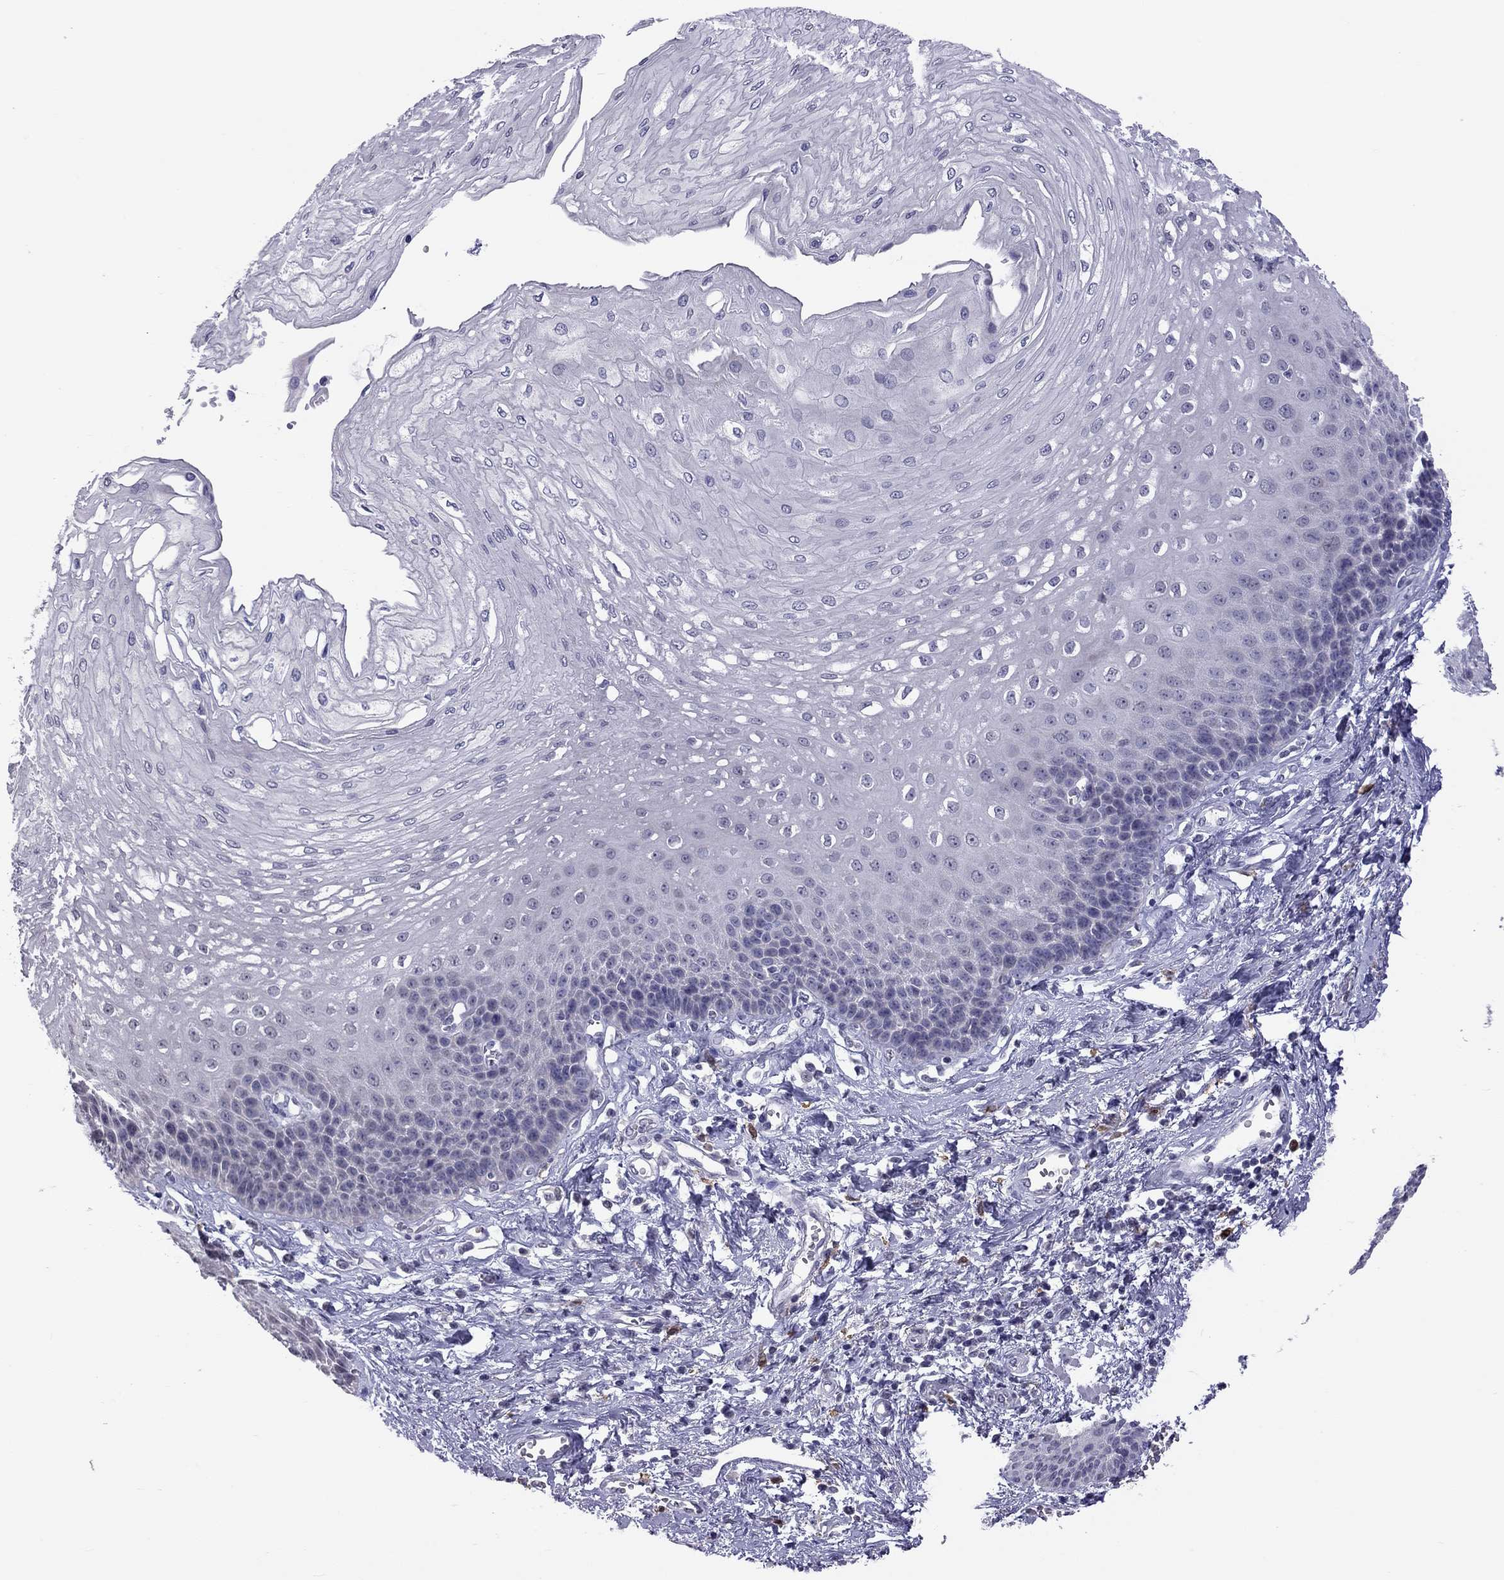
{"staining": {"intensity": "negative", "quantity": "none", "location": "none"}, "tissue": "esophagus", "cell_type": "Squamous epithelial cells", "image_type": "normal", "snomed": [{"axis": "morphology", "description": "Normal tissue, NOS"}, {"axis": "topography", "description": "Esophagus"}], "caption": "Human esophagus stained for a protein using IHC shows no expression in squamous epithelial cells.", "gene": "PPP1R3A", "patient": {"sex": "female", "age": 62}}